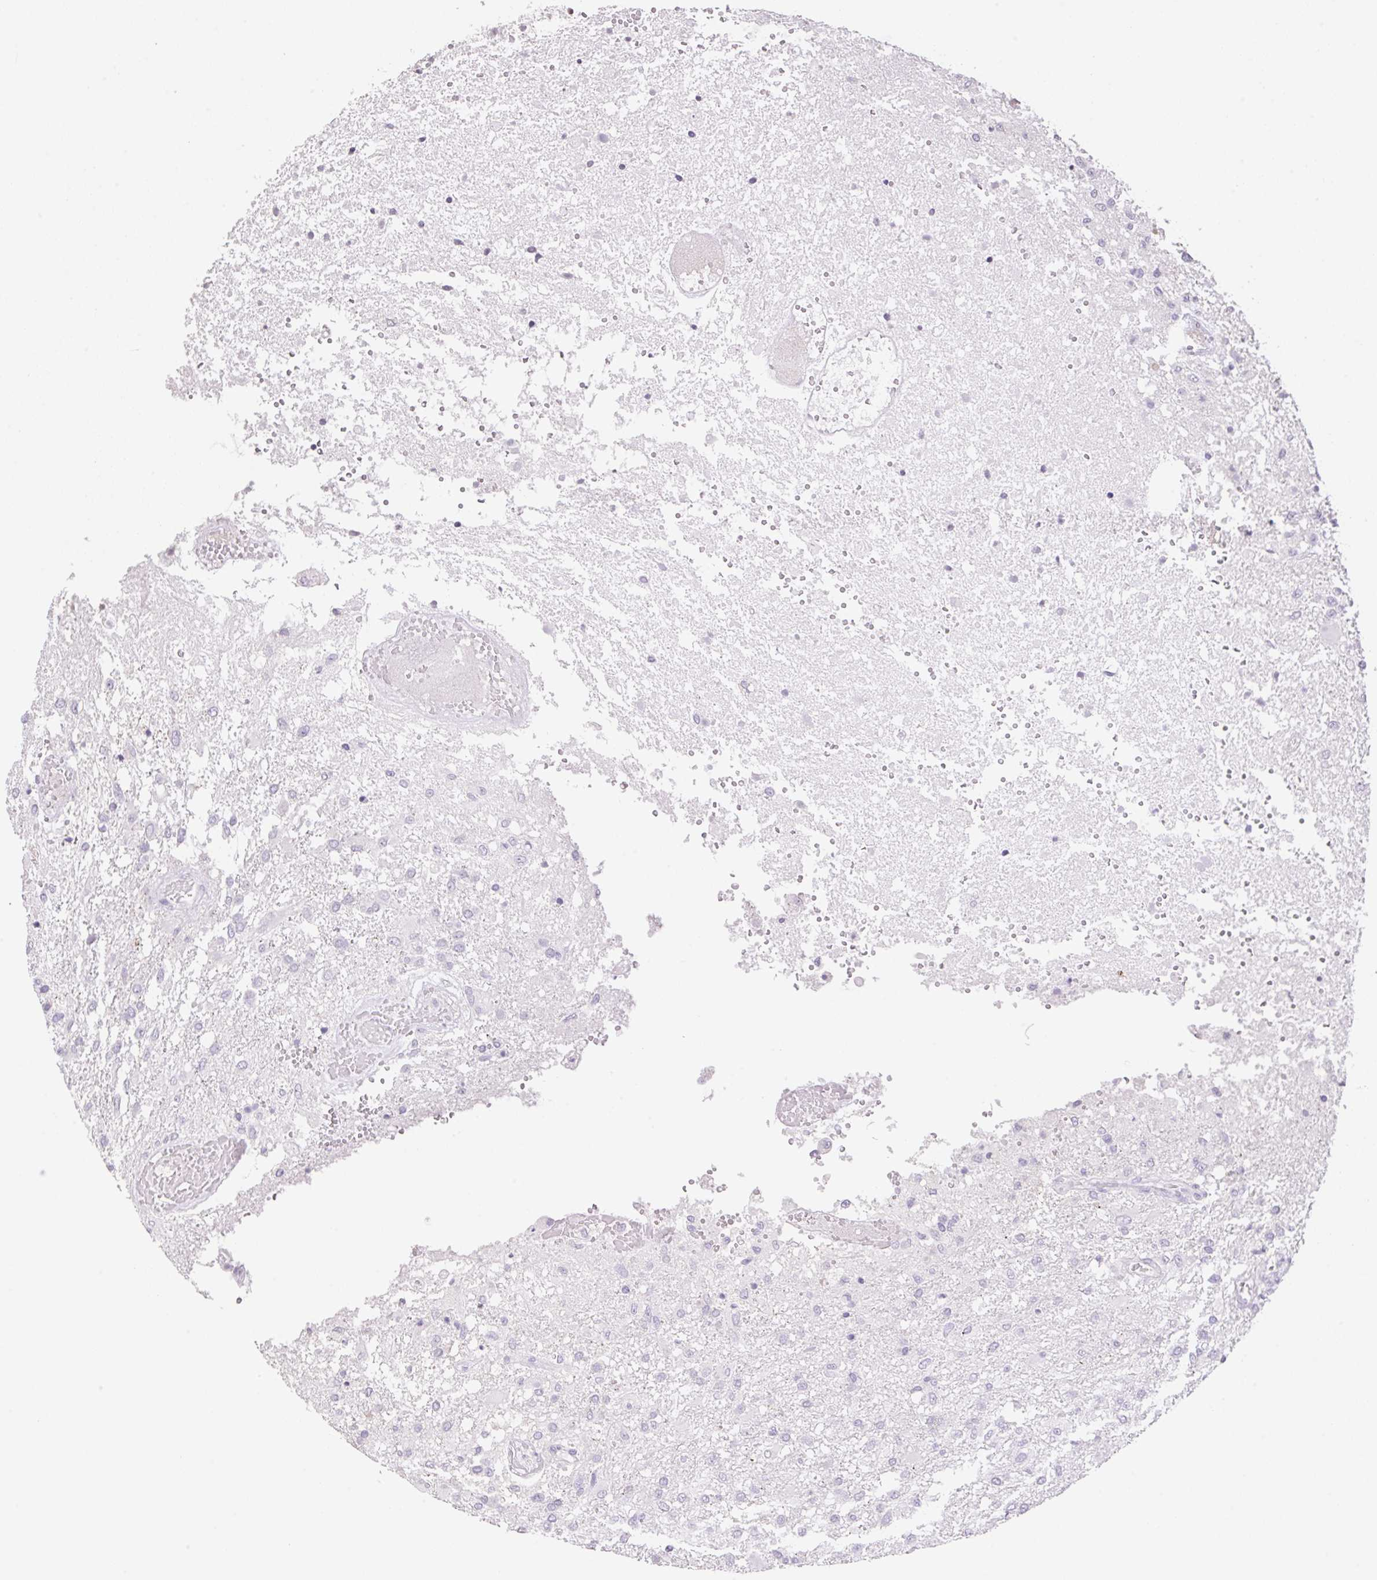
{"staining": {"intensity": "negative", "quantity": "none", "location": "none"}, "tissue": "glioma", "cell_type": "Tumor cells", "image_type": "cancer", "snomed": [{"axis": "morphology", "description": "Glioma, malignant, High grade"}, {"axis": "topography", "description": "Brain"}], "caption": "Immunohistochemical staining of malignant high-grade glioma exhibits no significant positivity in tumor cells.", "gene": "HCRTR2", "patient": {"sex": "female", "age": 74}}